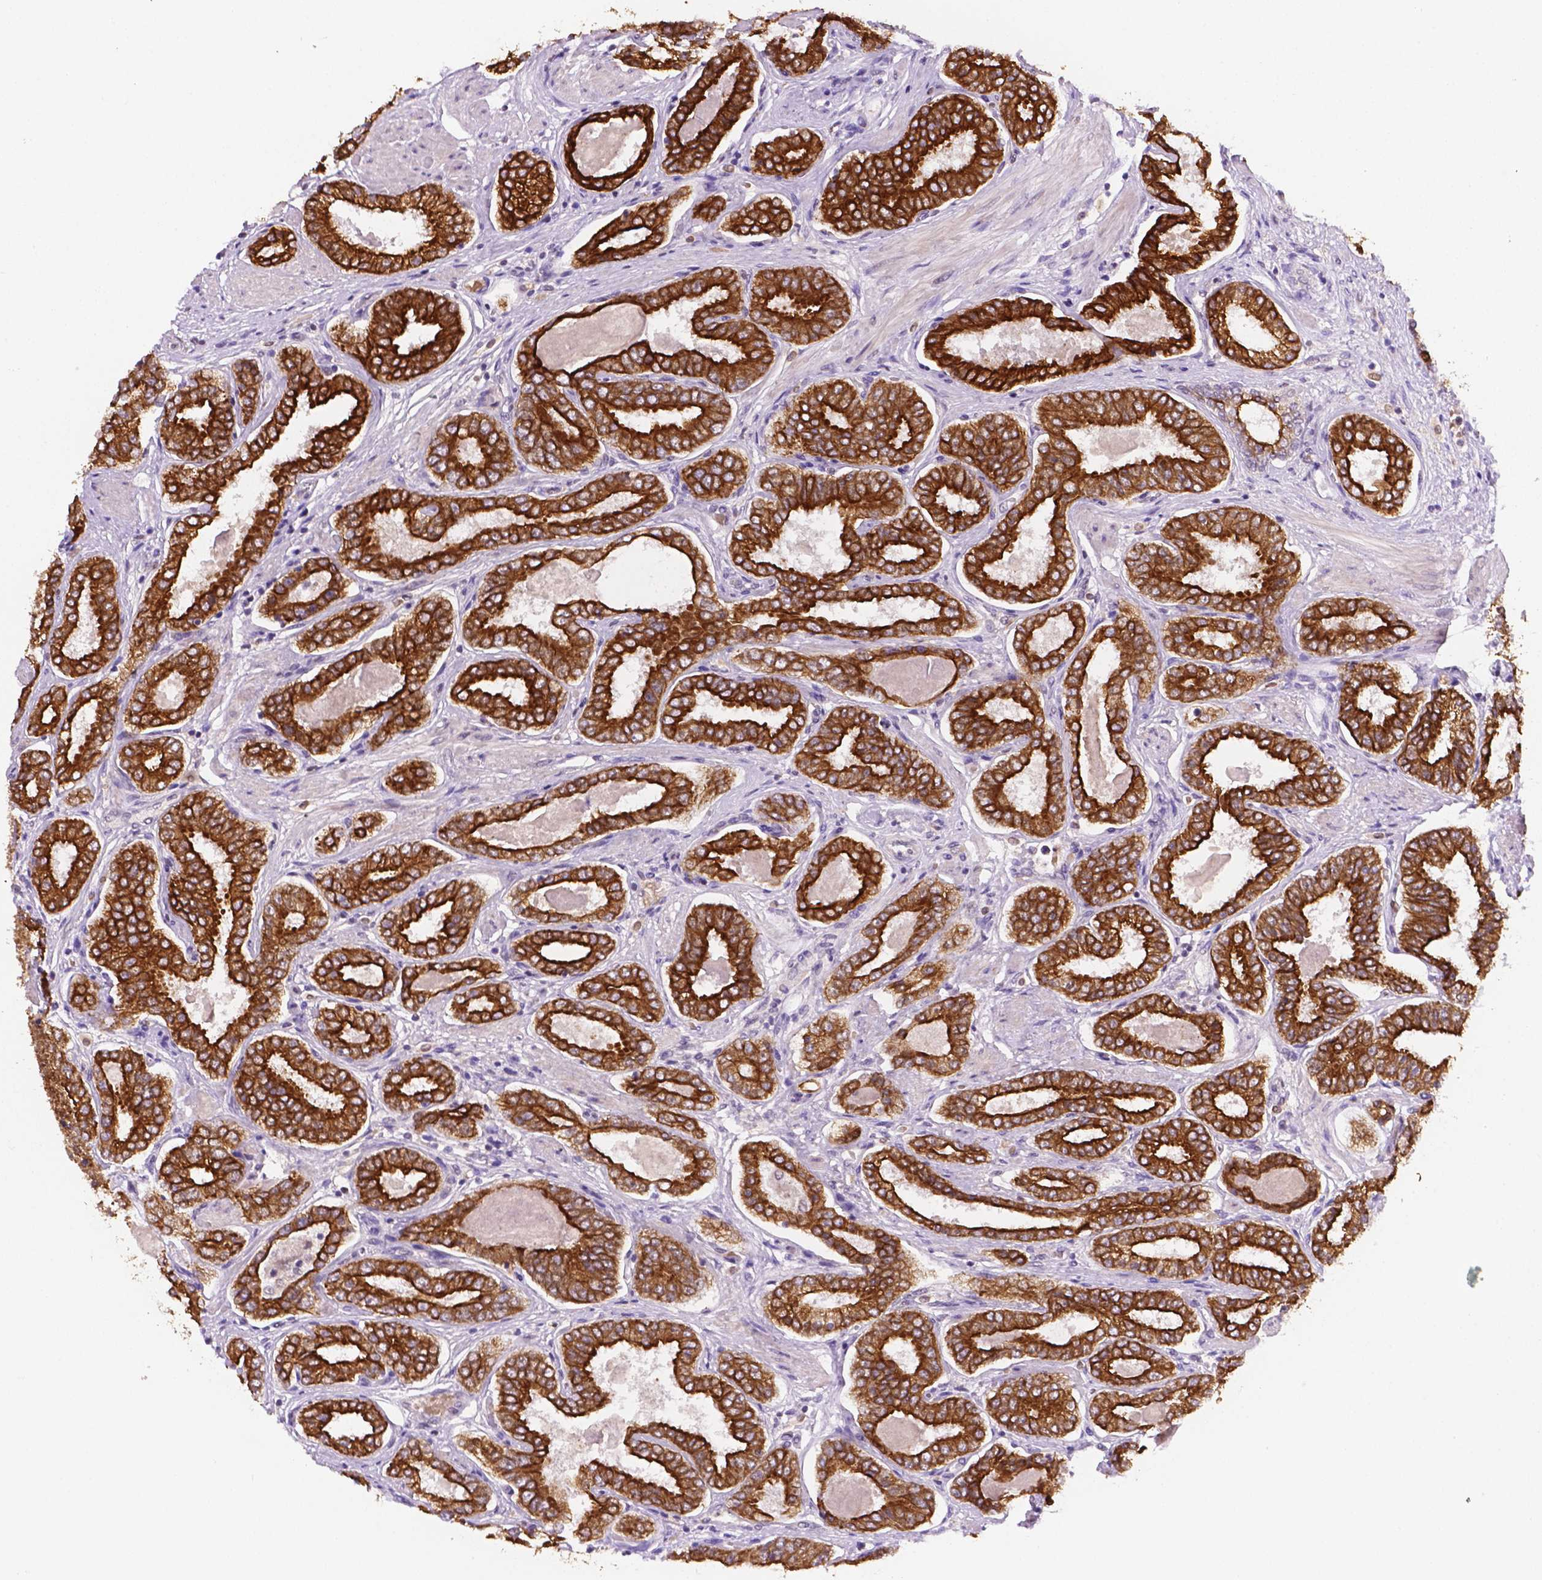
{"staining": {"intensity": "strong", "quantity": ">75%", "location": "cytoplasmic/membranous"}, "tissue": "prostate cancer", "cell_type": "Tumor cells", "image_type": "cancer", "snomed": [{"axis": "morphology", "description": "Adenocarcinoma, High grade"}, {"axis": "topography", "description": "Prostate"}], "caption": "IHC micrograph of prostate high-grade adenocarcinoma stained for a protein (brown), which reveals high levels of strong cytoplasmic/membranous positivity in approximately >75% of tumor cells.", "gene": "SHLD3", "patient": {"sex": "male", "age": 63}}